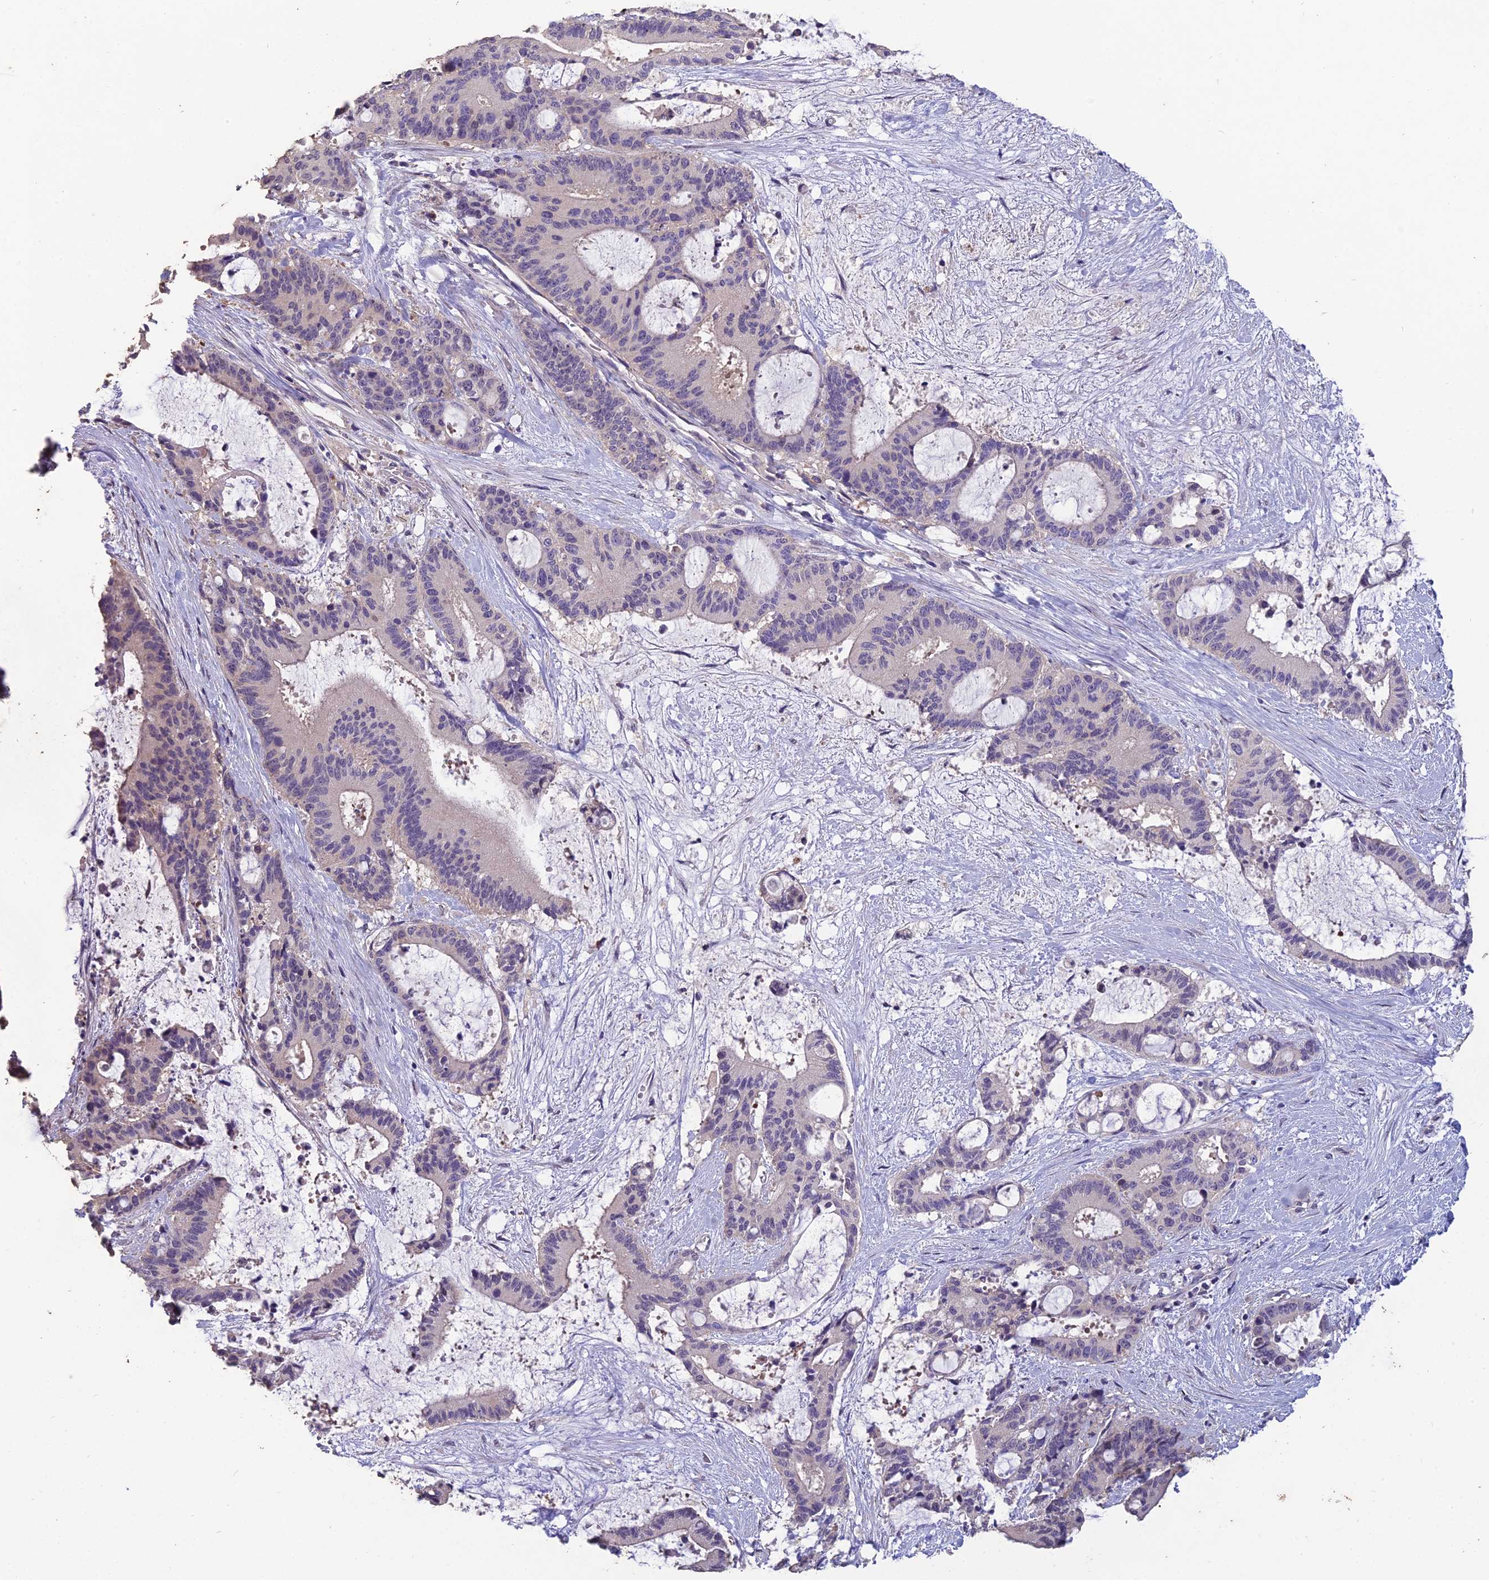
{"staining": {"intensity": "negative", "quantity": "none", "location": "none"}, "tissue": "liver cancer", "cell_type": "Tumor cells", "image_type": "cancer", "snomed": [{"axis": "morphology", "description": "Normal tissue, NOS"}, {"axis": "morphology", "description": "Cholangiocarcinoma"}, {"axis": "topography", "description": "Liver"}, {"axis": "topography", "description": "Peripheral nerve tissue"}], "caption": "Liver cancer (cholangiocarcinoma) was stained to show a protein in brown. There is no significant staining in tumor cells.", "gene": "CEACAM16", "patient": {"sex": "female", "age": 73}}